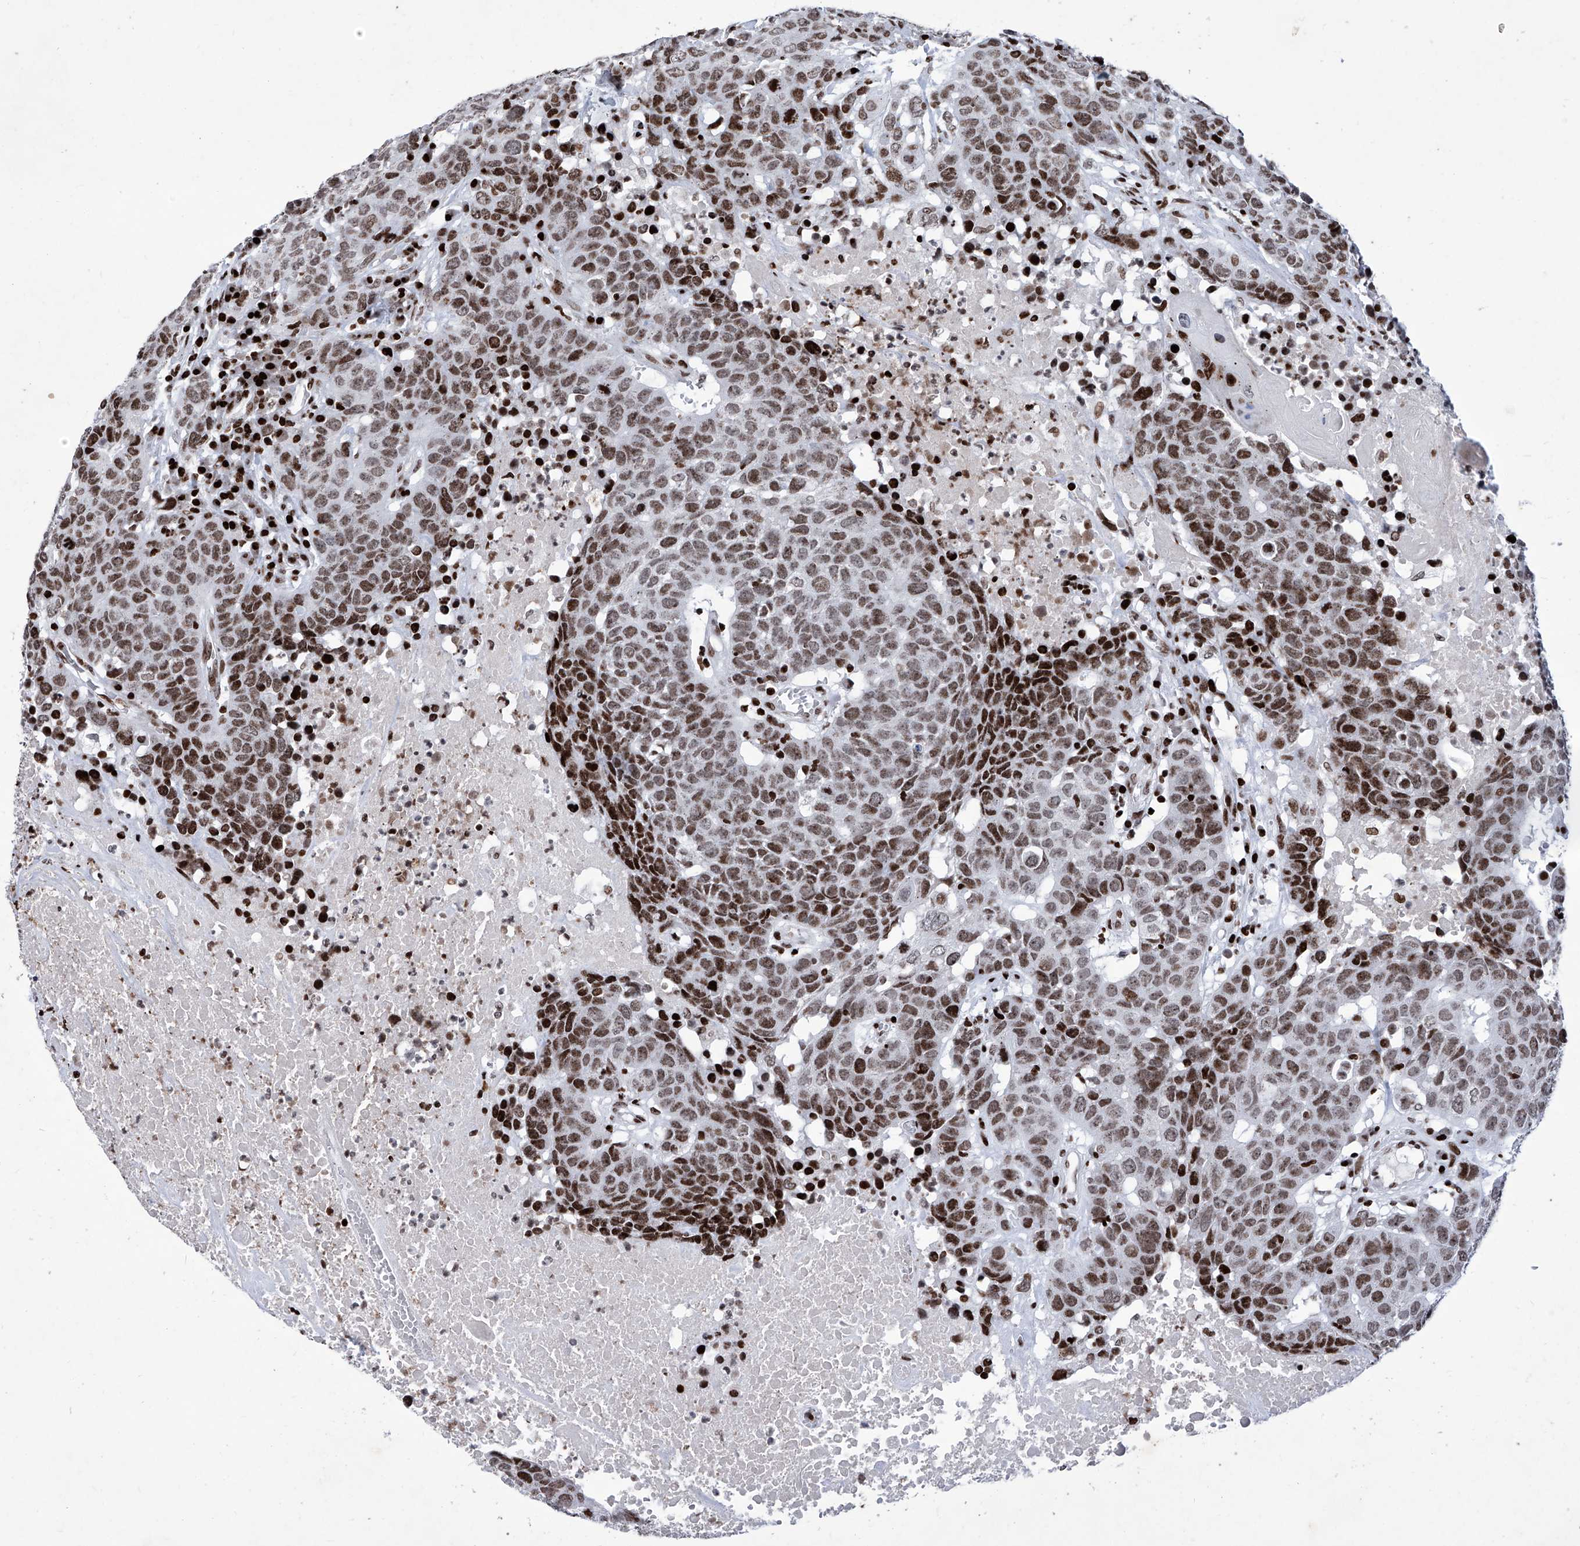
{"staining": {"intensity": "moderate", "quantity": ">75%", "location": "nuclear"}, "tissue": "head and neck cancer", "cell_type": "Tumor cells", "image_type": "cancer", "snomed": [{"axis": "morphology", "description": "Squamous cell carcinoma, NOS"}, {"axis": "topography", "description": "Head-Neck"}], "caption": "A histopathology image of head and neck cancer (squamous cell carcinoma) stained for a protein demonstrates moderate nuclear brown staining in tumor cells.", "gene": "HEY2", "patient": {"sex": "male", "age": 66}}